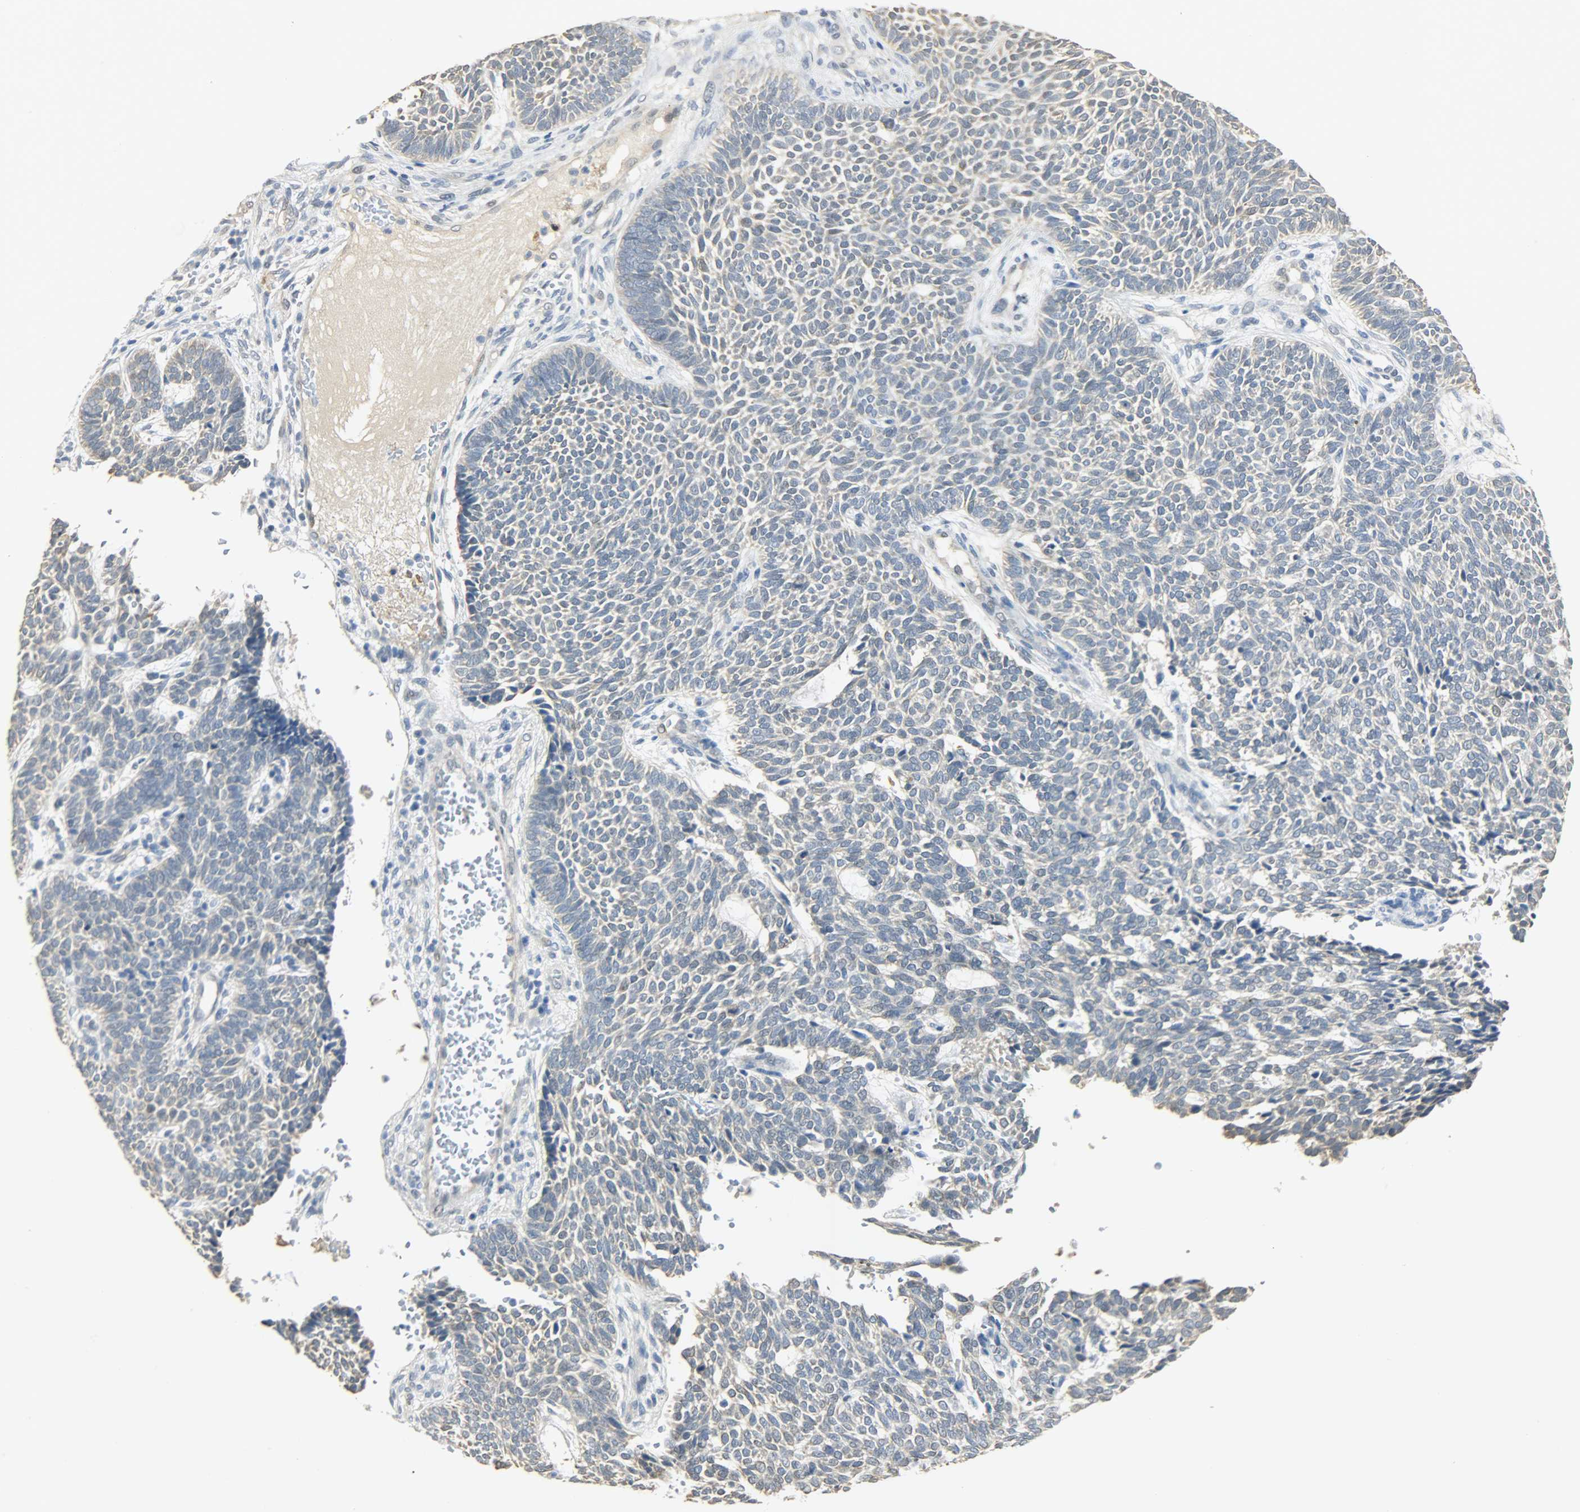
{"staining": {"intensity": "weak", "quantity": "25%-75%", "location": "cytoplasmic/membranous"}, "tissue": "skin cancer", "cell_type": "Tumor cells", "image_type": "cancer", "snomed": [{"axis": "morphology", "description": "Normal tissue, NOS"}, {"axis": "morphology", "description": "Basal cell carcinoma"}, {"axis": "topography", "description": "Skin"}], "caption": "Immunohistochemistry (IHC) staining of skin cancer (basal cell carcinoma), which demonstrates low levels of weak cytoplasmic/membranous expression in approximately 25%-75% of tumor cells indicating weak cytoplasmic/membranous protein staining. The staining was performed using DAB (brown) for protein detection and nuclei were counterstained in hematoxylin (blue).", "gene": "USP13", "patient": {"sex": "male", "age": 87}}